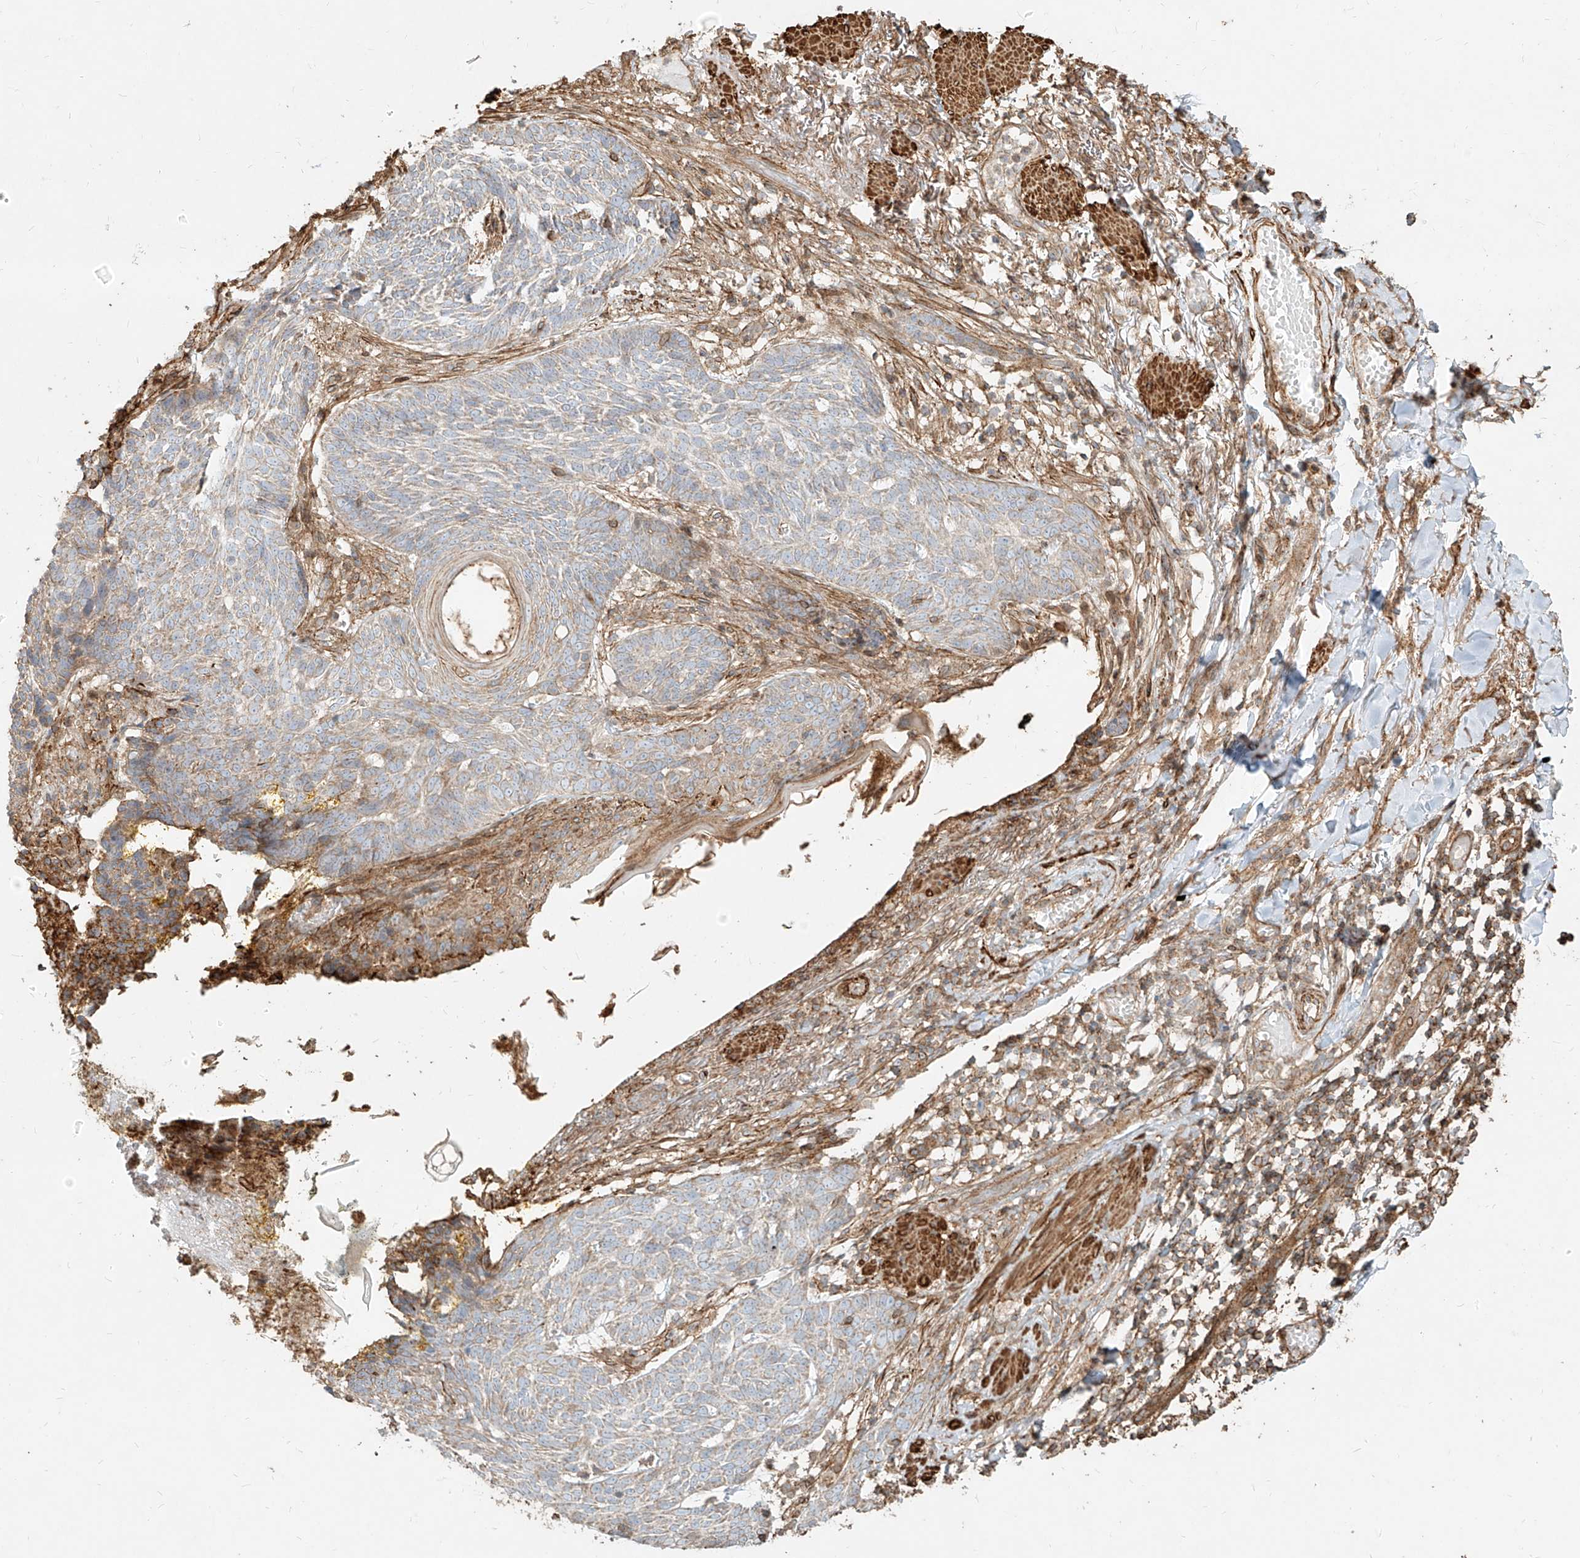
{"staining": {"intensity": "weak", "quantity": "25%-75%", "location": "cytoplasmic/membranous"}, "tissue": "skin cancer", "cell_type": "Tumor cells", "image_type": "cancer", "snomed": [{"axis": "morphology", "description": "Normal tissue, NOS"}, {"axis": "morphology", "description": "Basal cell carcinoma"}, {"axis": "topography", "description": "Skin"}], "caption": "Tumor cells exhibit low levels of weak cytoplasmic/membranous staining in about 25%-75% of cells in human skin basal cell carcinoma.", "gene": "MTX2", "patient": {"sex": "male", "age": 64}}